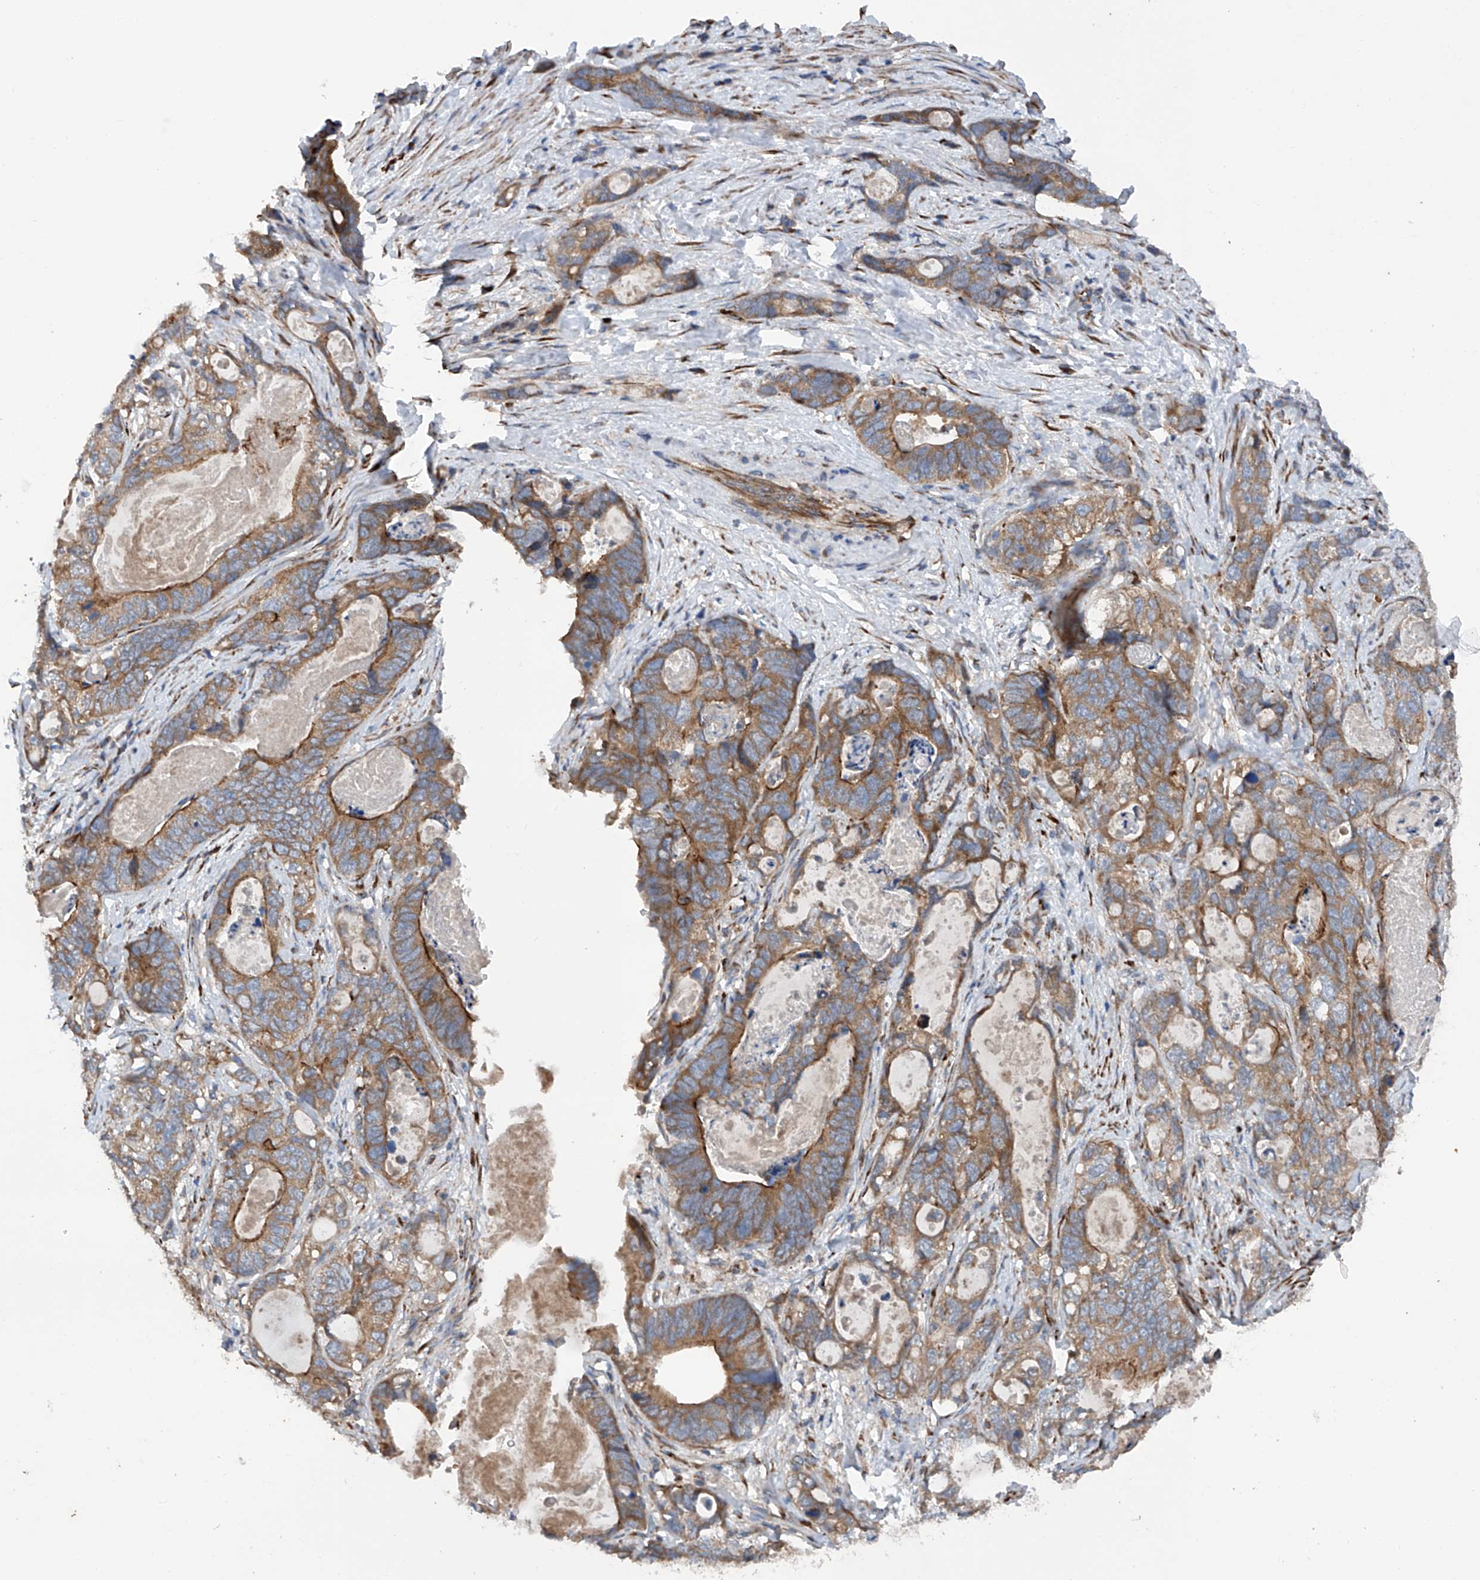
{"staining": {"intensity": "moderate", "quantity": ">75%", "location": "cytoplasmic/membranous"}, "tissue": "stomach cancer", "cell_type": "Tumor cells", "image_type": "cancer", "snomed": [{"axis": "morphology", "description": "Normal tissue, NOS"}, {"axis": "morphology", "description": "Adenocarcinoma, NOS"}, {"axis": "topography", "description": "Stomach"}], "caption": "Protein staining exhibits moderate cytoplasmic/membranous positivity in approximately >75% of tumor cells in stomach cancer.", "gene": "ASCC3", "patient": {"sex": "female", "age": 89}}